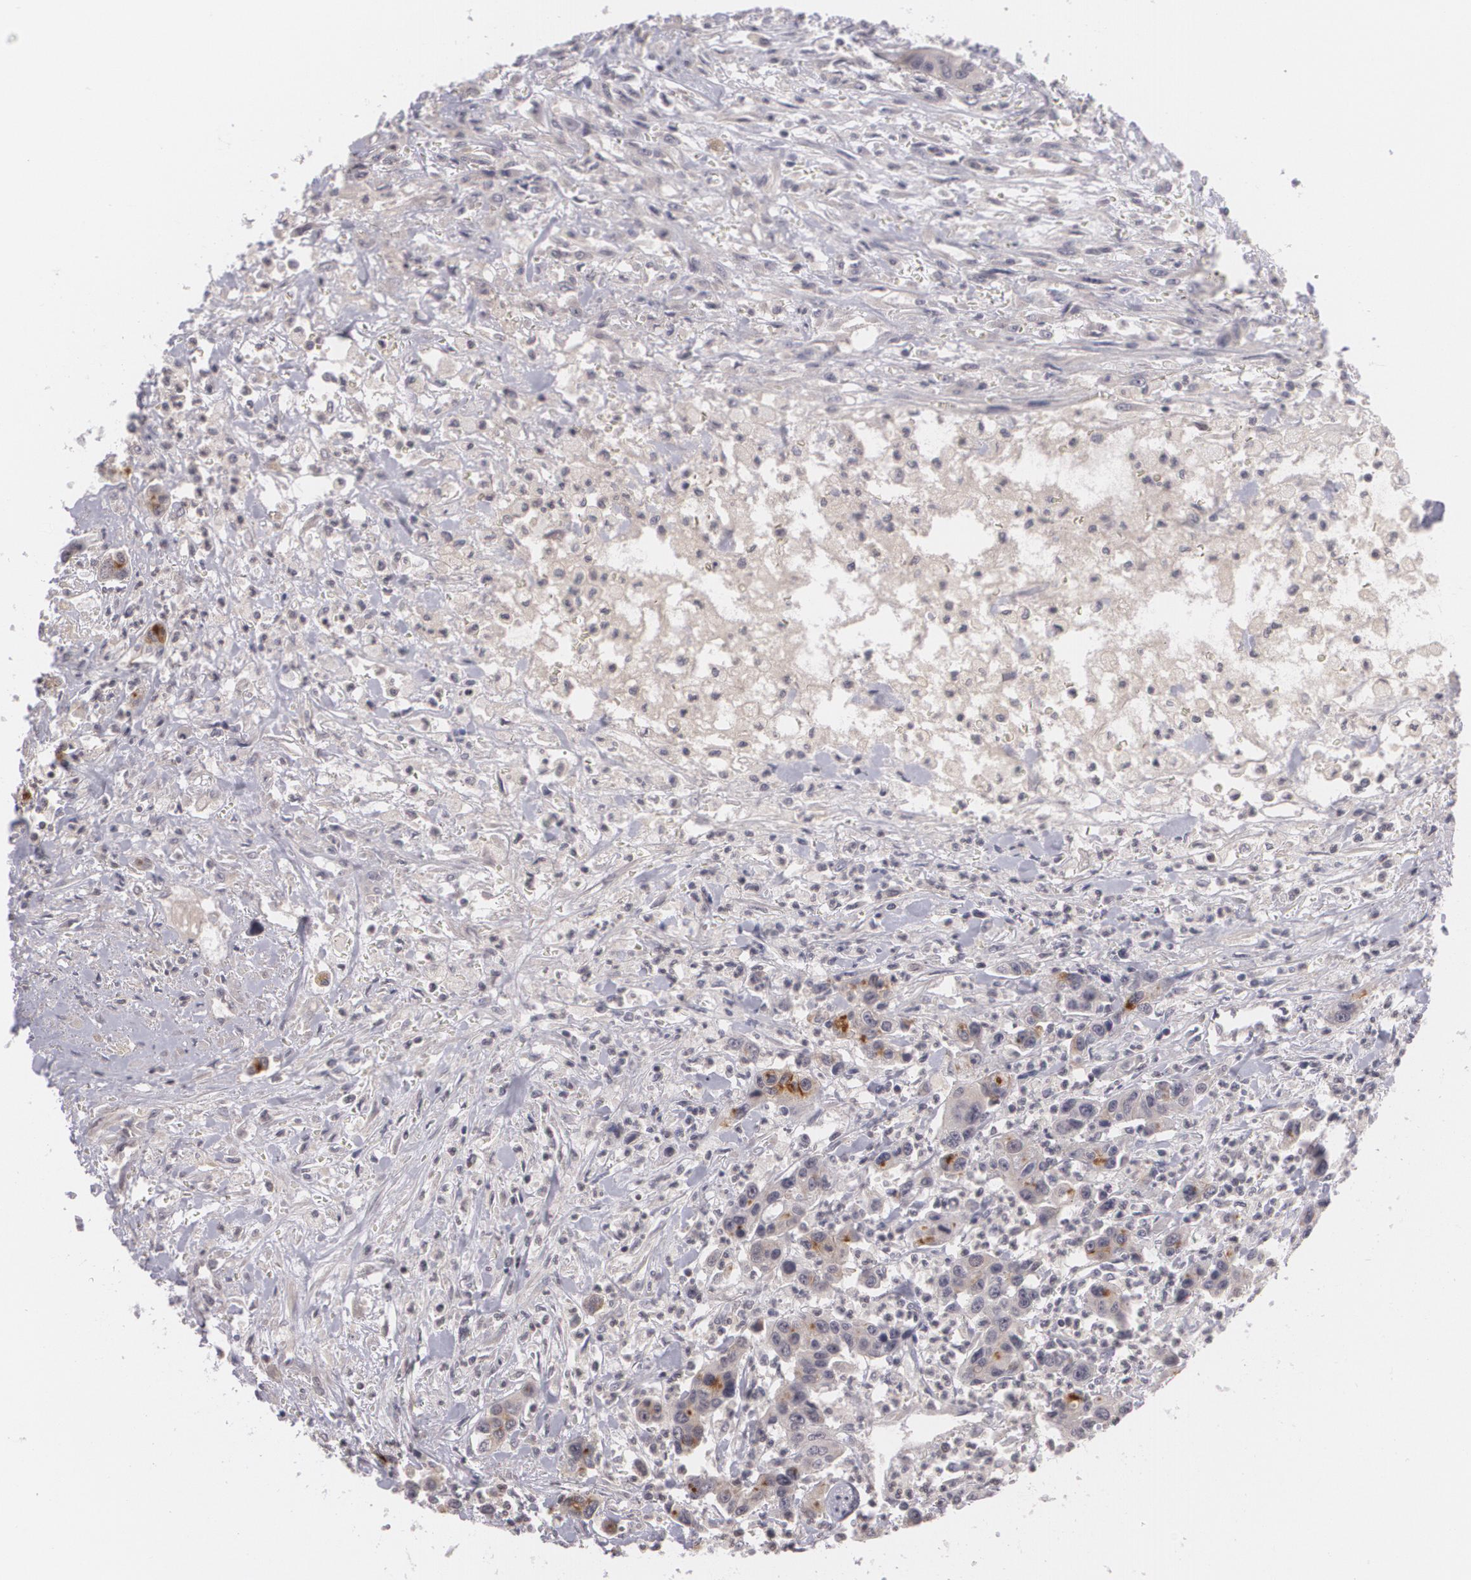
{"staining": {"intensity": "moderate", "quantity": "<25%", "location": "cytoplasmic/membranous"}, "tissue": "urothelial cancer", "cell_type": "Tumor cells", "image_type": "cancer", "snomed": [{"axis": "morphology", "description": "Urothelial carcinoma, High grade"}, {"axis": "topography", "description": "Urinary bladder"}], "caption": "The image exhibits immunohistochemical staining of high-grade urothelial carcinoma. There is moderate cytoplasmic/membranous positivity is seen in approximately <25% of tumor cells. The protein is stained brown, and the nuclei are stained in blue (DAB (3,3'-diaminobenzidine) IHC with brightfield microscopy, high magnification).", "gene": "MUC1", "patient": {"sex": "male", "age": 86}}